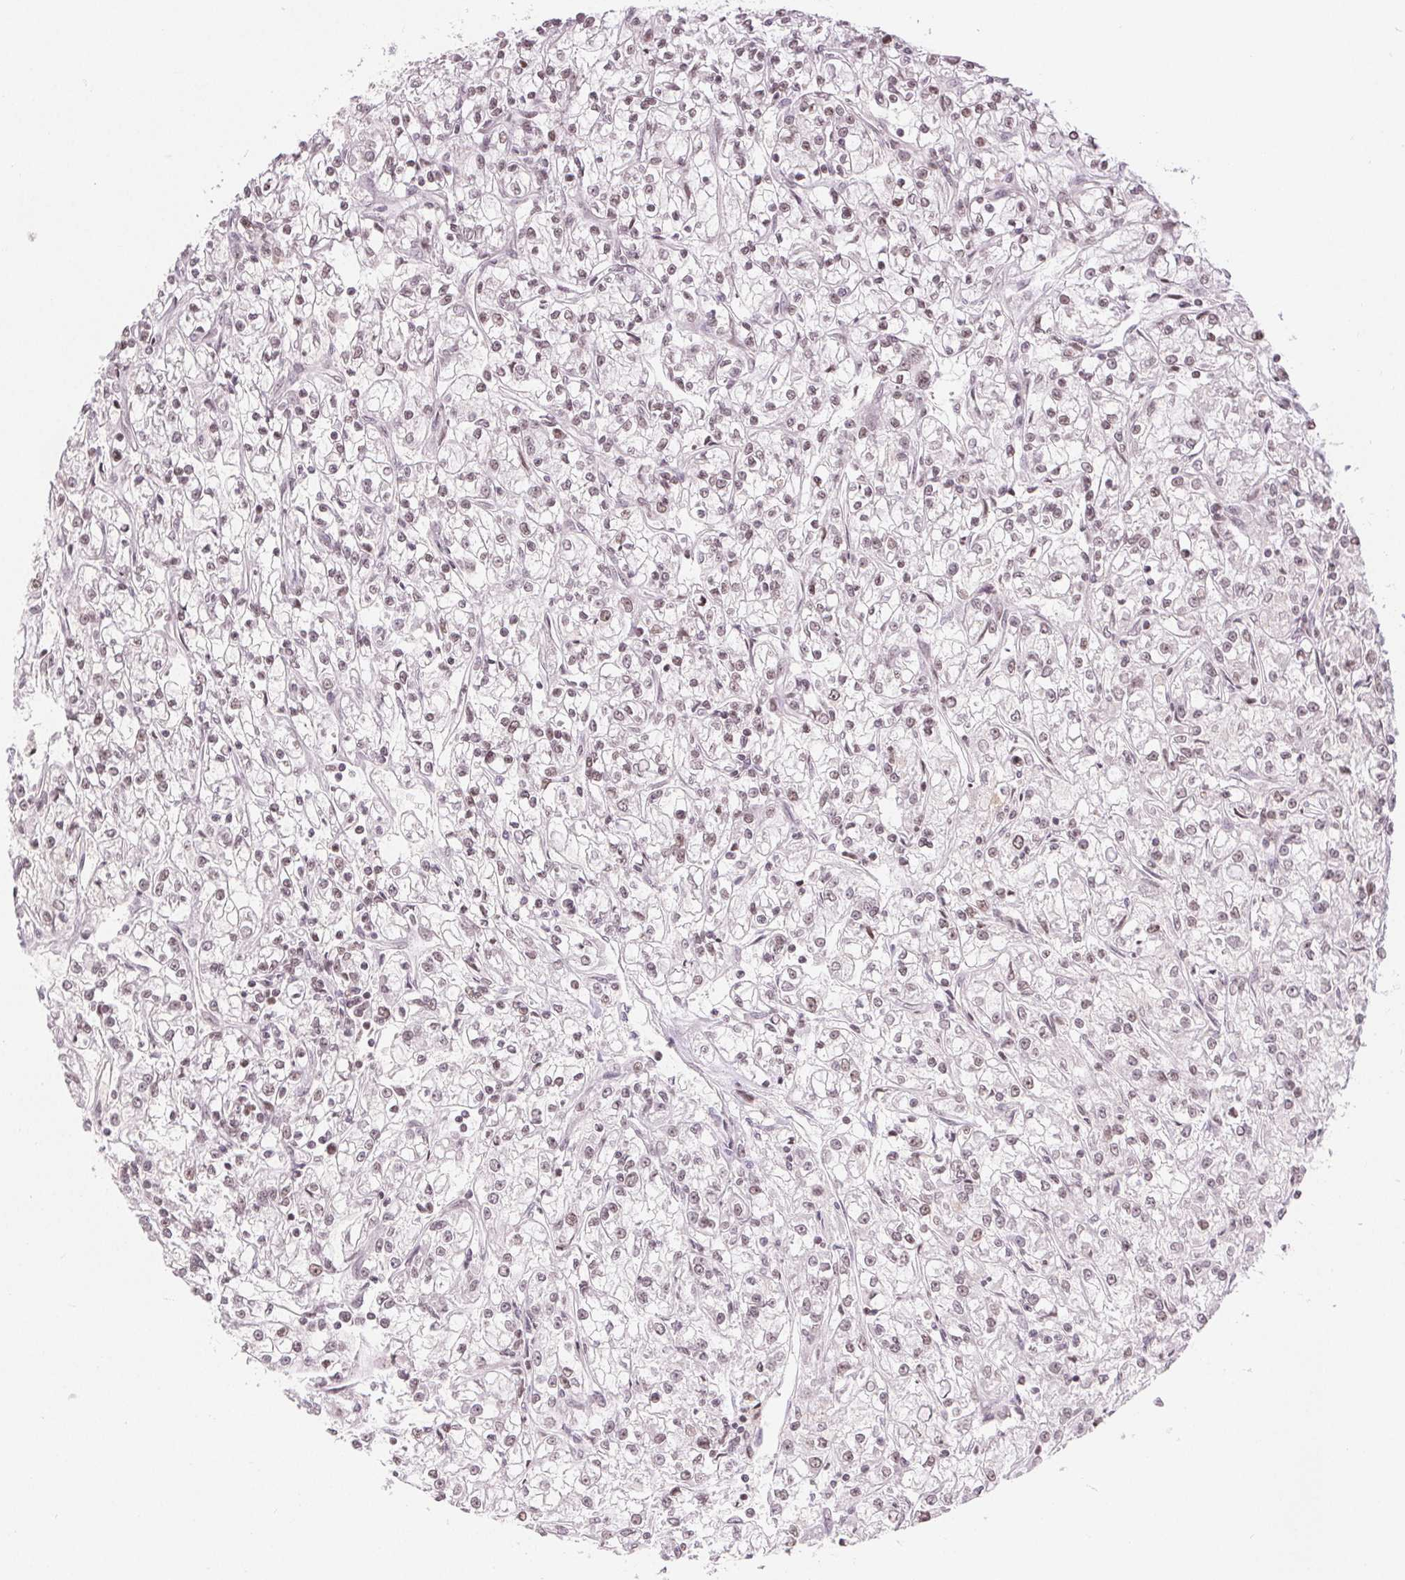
{"staining": {"intensity": "weak", "quantity": "<25%", "location": "nuclear"}, "tissue": "renal cancer", "cell_type": "Tumor cells", "image_type": "cancer", "snomed": [{"axis": "morphology", "description": "Adenocarcinoma, NOS"}, {"axis": "topography", "description": "Kidney"}], "caption": "Protein analysis of renal adenocarcinoma reveals no significant staining in tumor cells.", "gene": "DEK", "patient": {"sex": "female", "age": 59}}